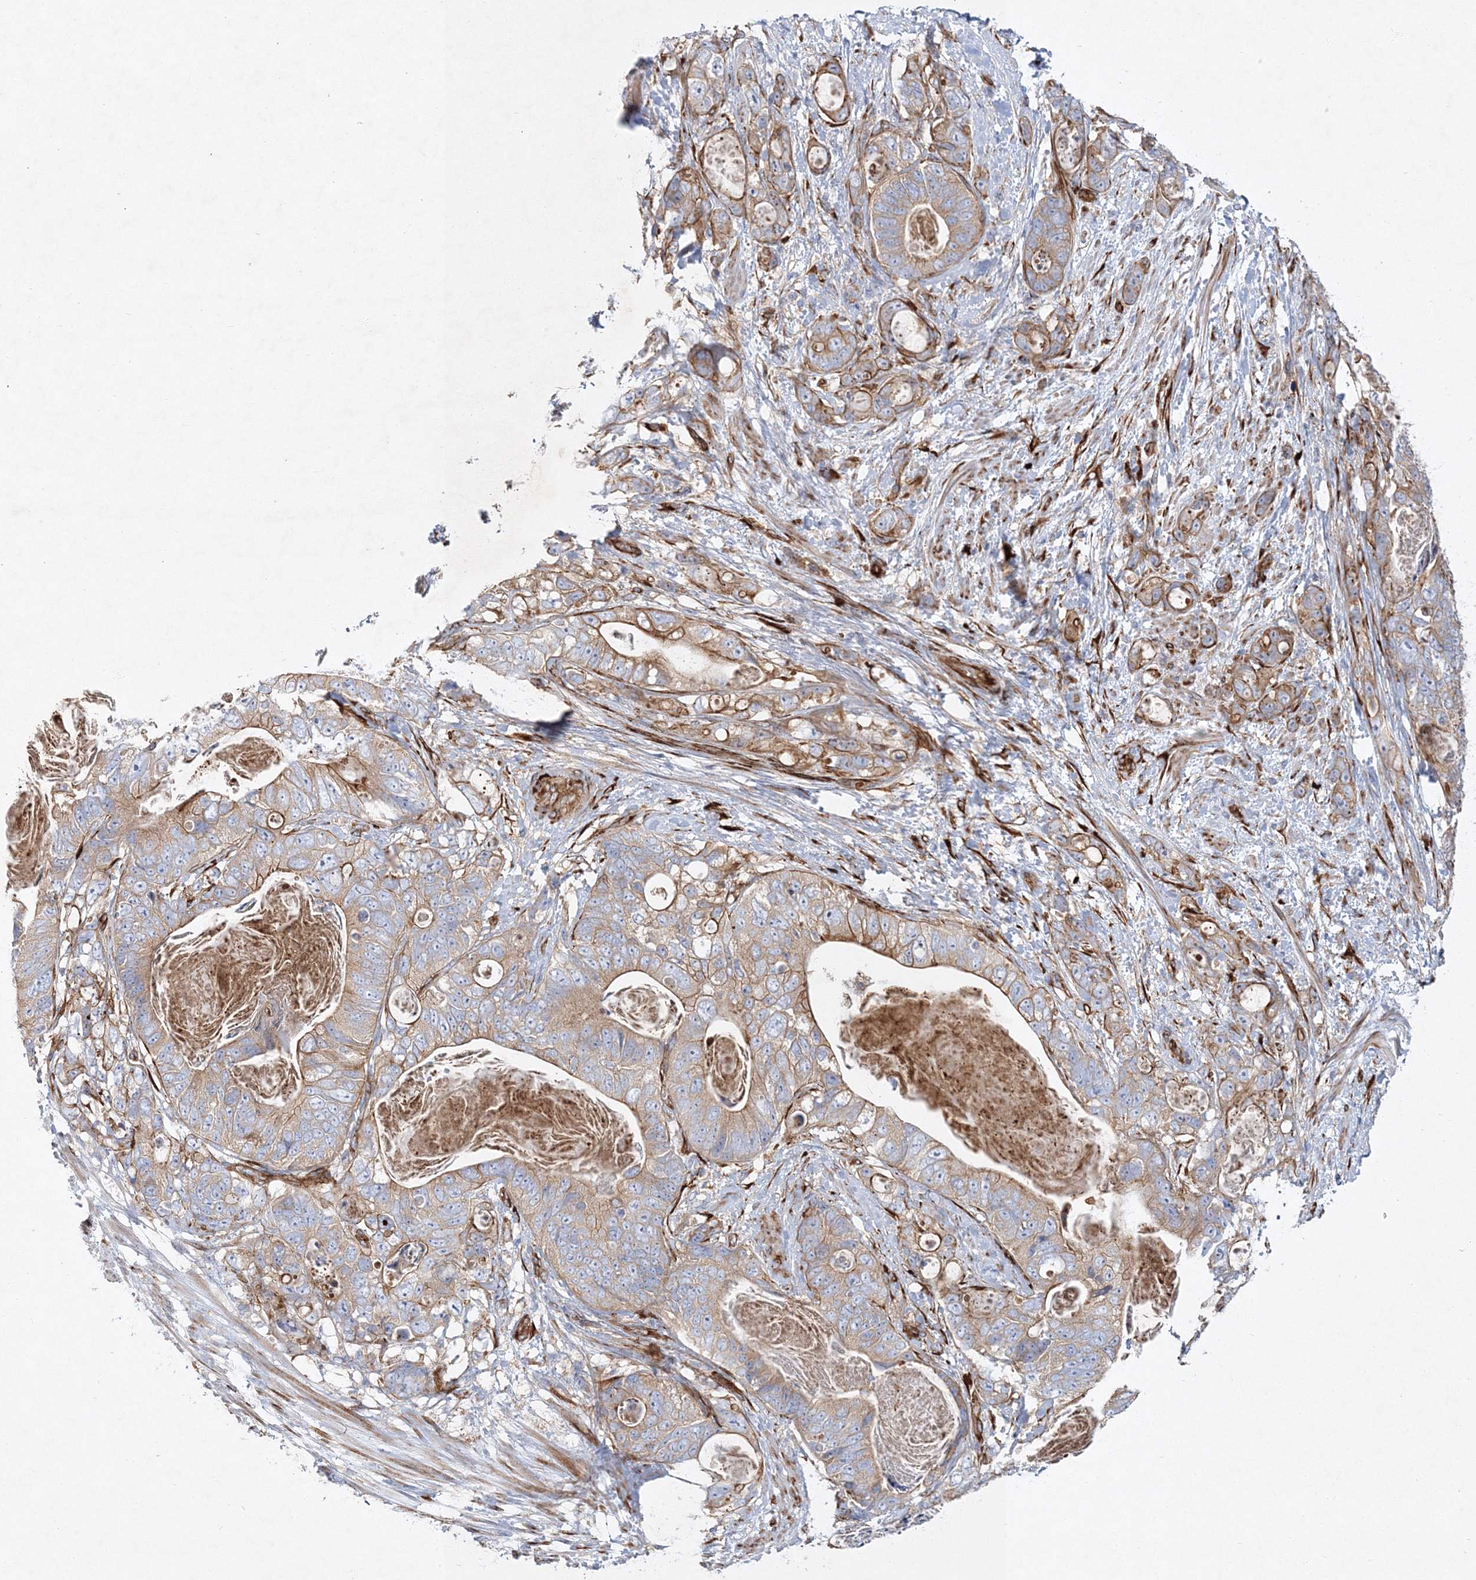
{"staining": {"intensity": "moderate", "quantity": ">75%", "location": "cytoplasmic/membranous"}, "tissue": "stomach cancer", "cell_type": "Tumor cells", "image_type": "cancer", "snomed": [{"axis": "morphology", "description": "Normal tissue, NOS"}, {"axis": "morphology", "description": "Adenocarcinoma, NOS"}, {"axis": "topography", "description": "Stomach"}], "caption": "Approximately >75% of tumor cells in human stomach cancer (adenocarcinoma) display moderate cytoplasmic/membranous protein positivity as visualized by brown immunohistochemical staining.", "gene": "ZFYVE16", "patient": {"sex": "female", "age": 89}}